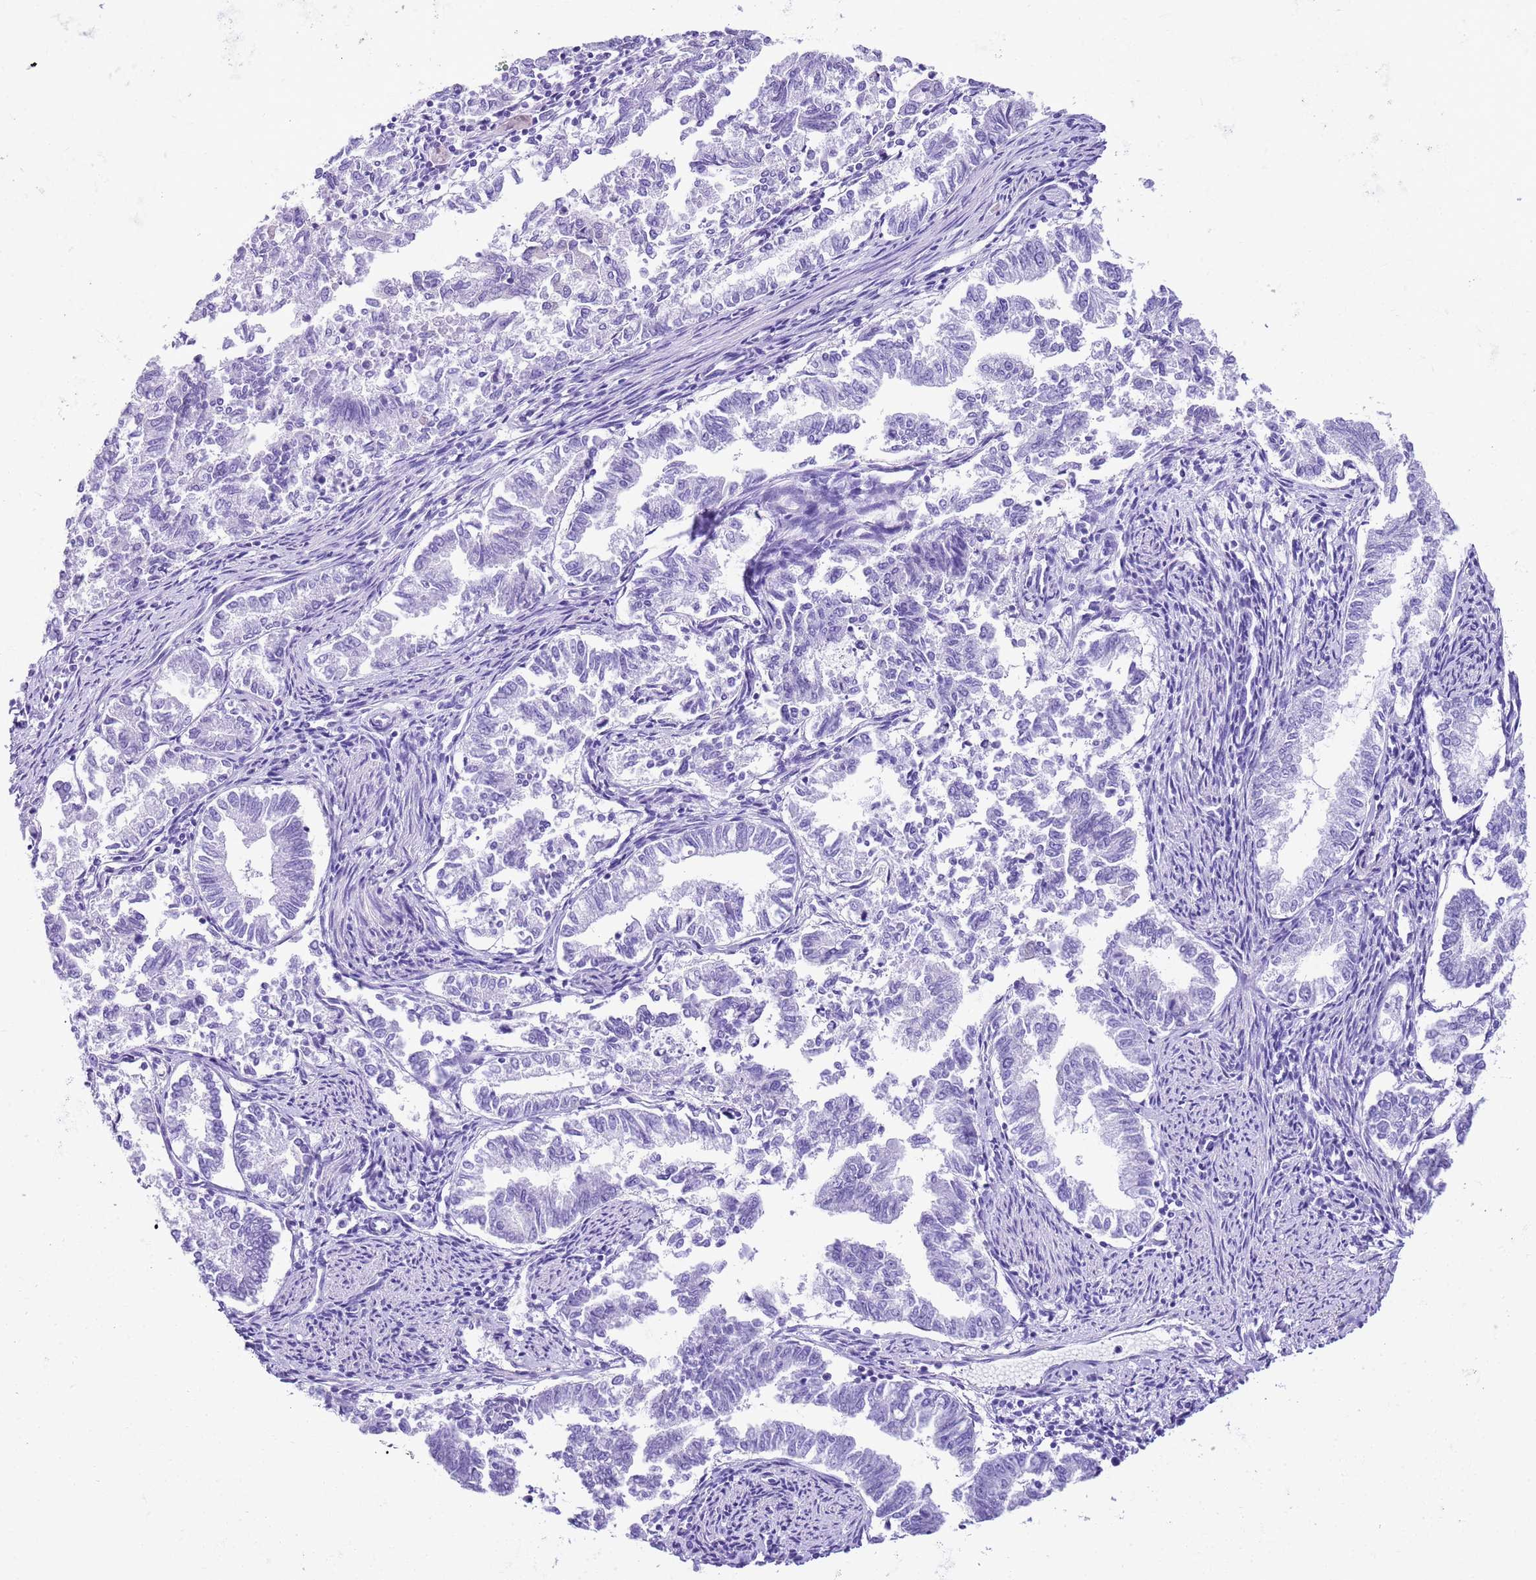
{"staining": {"intensity": "negative", "quantity": "none", "location": "none"}, "tissue": "endometrial cancer", "cell_type": "Tumor cells", "image_type": "cancer", "snomed": [{"axis": "morphology", "description": "Adenocarcinoma, NOS"}, {"axis": "topography", "description": "Endometrium"}], "caption": "A histopathology image of human endometrial cancer (adenocarcinoma) is negative for staining in tumor cells.", "gene": "KCNC1", "patient": {"sex": "female", "age": 79}}